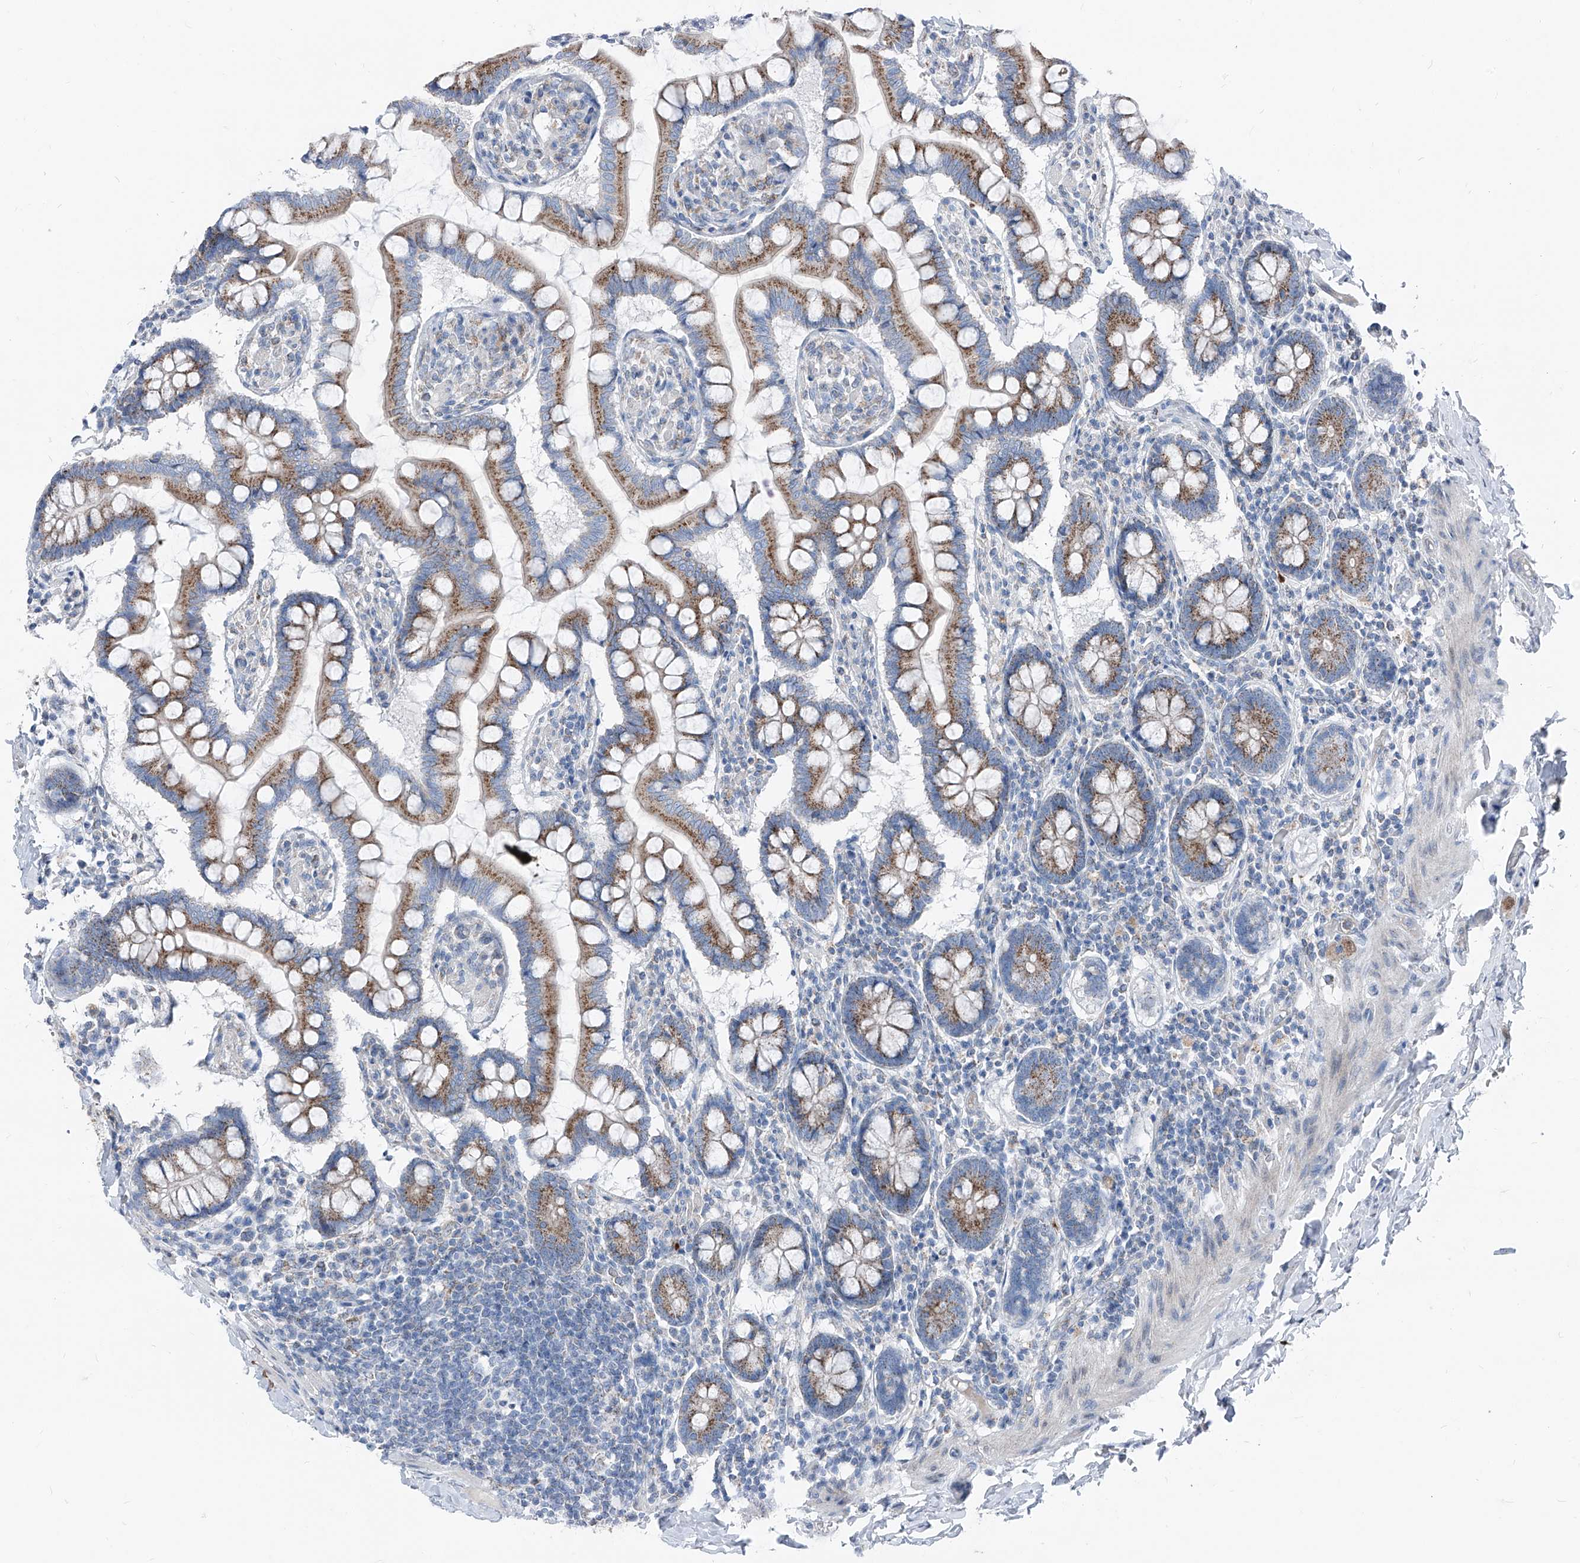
{"staining": {"intensity": "moderate", "quantity": ">75%", "location": "cytoplasmic/membranous"}, "tissue": "small intestine", "cell_type": "Glandular cells", "image_type": "normal", "snomed": [{"axis": "morphology", "description": "Normal tissue, NOS"}, {"axis": "topography", "description": "Small intestine"}], "caption": "Protein staining shows moderate cytoplasmic/membranous expression in about >75% of glandular cells in benign small intestine.", "gene": "AGPS", "patient": {"sex": "male", "age": 41}}